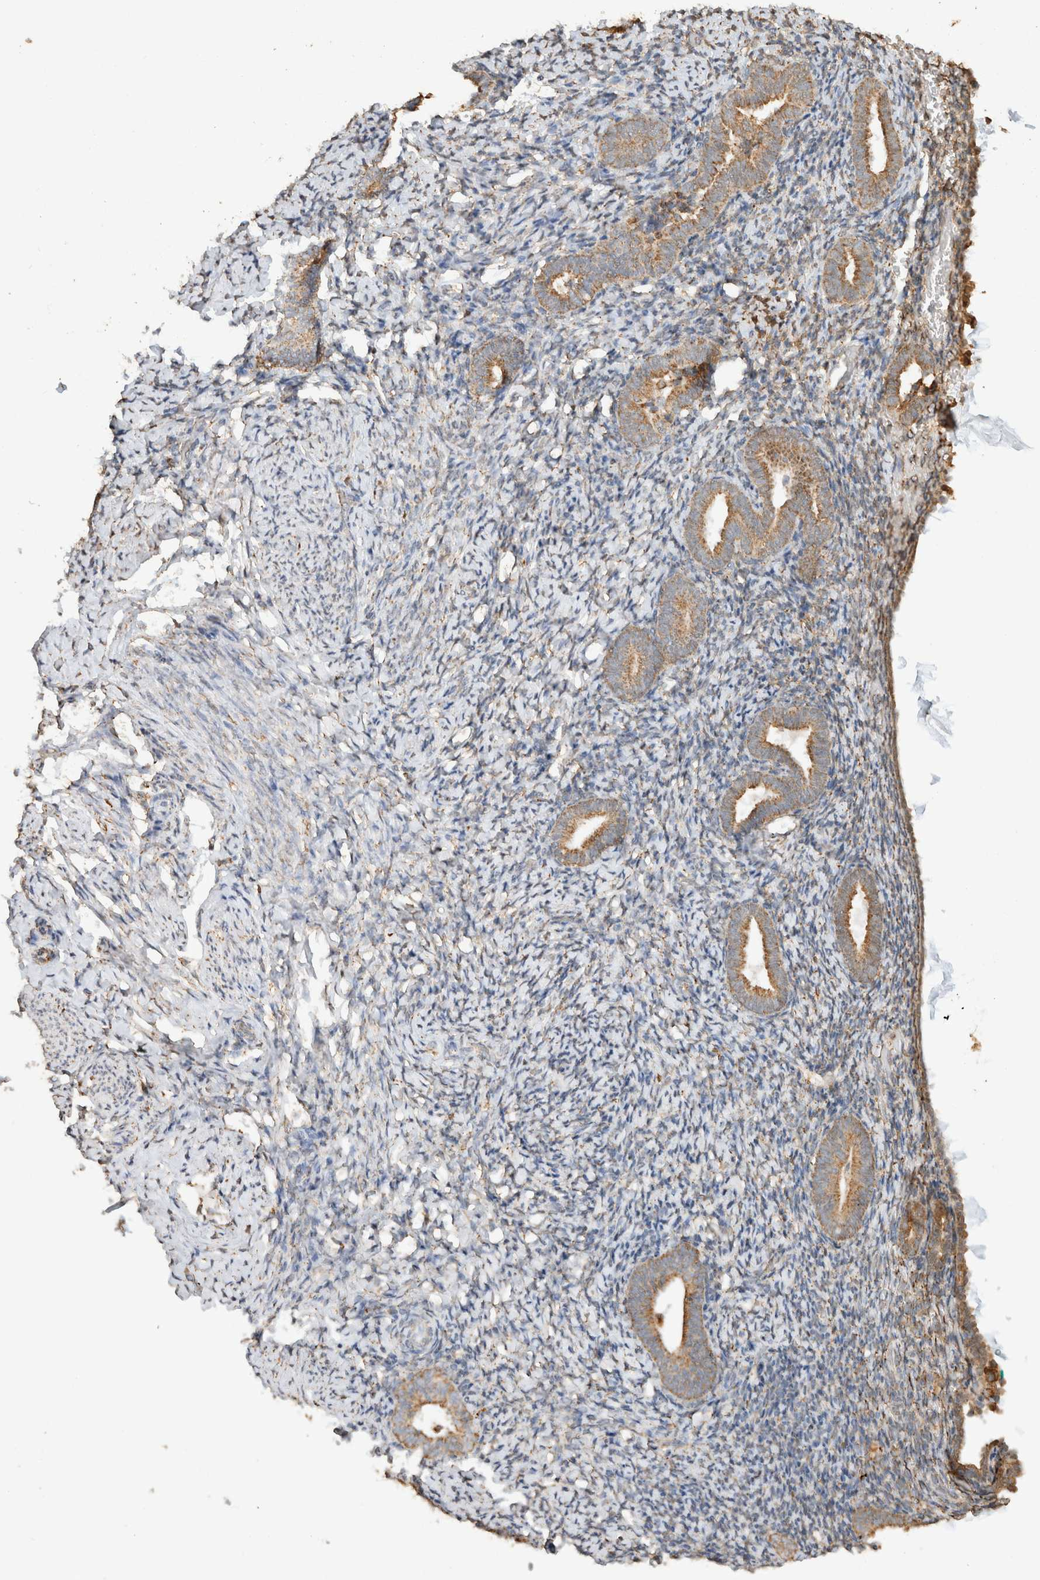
{"staining": {"intensity": "negative", "quantity": "none", "location": "none"}, "tissue": "endometrium", "cell_type": "Cells in endometrial stroma", "image_type": "normal", "snomed": [{"axis": "morphology", "description": "Normal tissue, NOS"}, {"axis": "topography", "description": "Endometrium"}], "caption": "Protein analysis of benign endometrium reveals no significant expression in cells in endometrial stroma. The staining is performed using DAB brown chromogen with nuclei counter-stained in using hematoxylin.", "gene": "SDC2", "patient": {"sex": "female", "age": 51}}